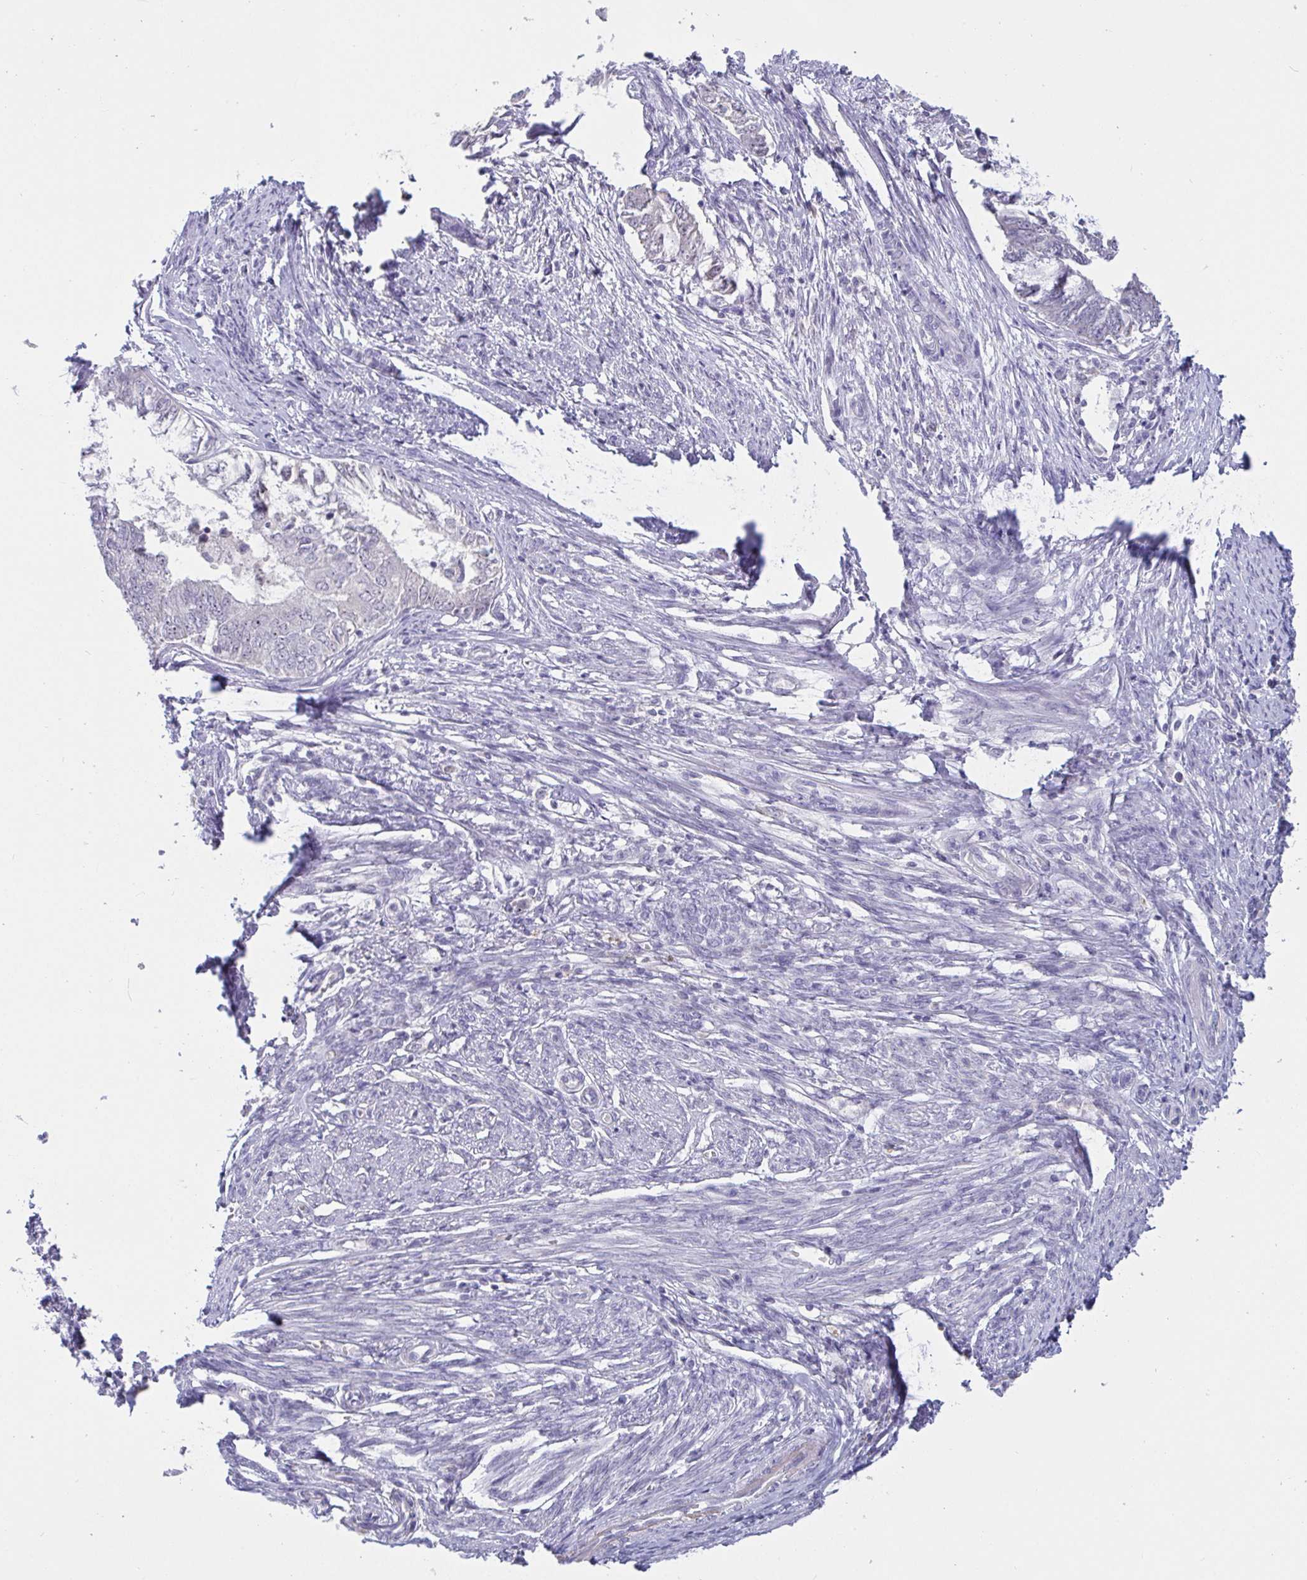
{"staining": {"intensity": "negative", "quantity": "none", "location": "none"}, "tissue": "endometrial cancer", "cell_type": "Tumor cells", "image_type": "cancer", "snomed": [{"axis": "morphology", "description": "Adenocarcinoma, NOS"}, {"axis": "topography", "description": "Endometrium"}], "caption": "Photomicrograph shows no protein staining in tumor cells of adenocarcinoma (endometrial) tissue.", "gene": "MYC", "patient": {"sex": "female", "age": 62}}